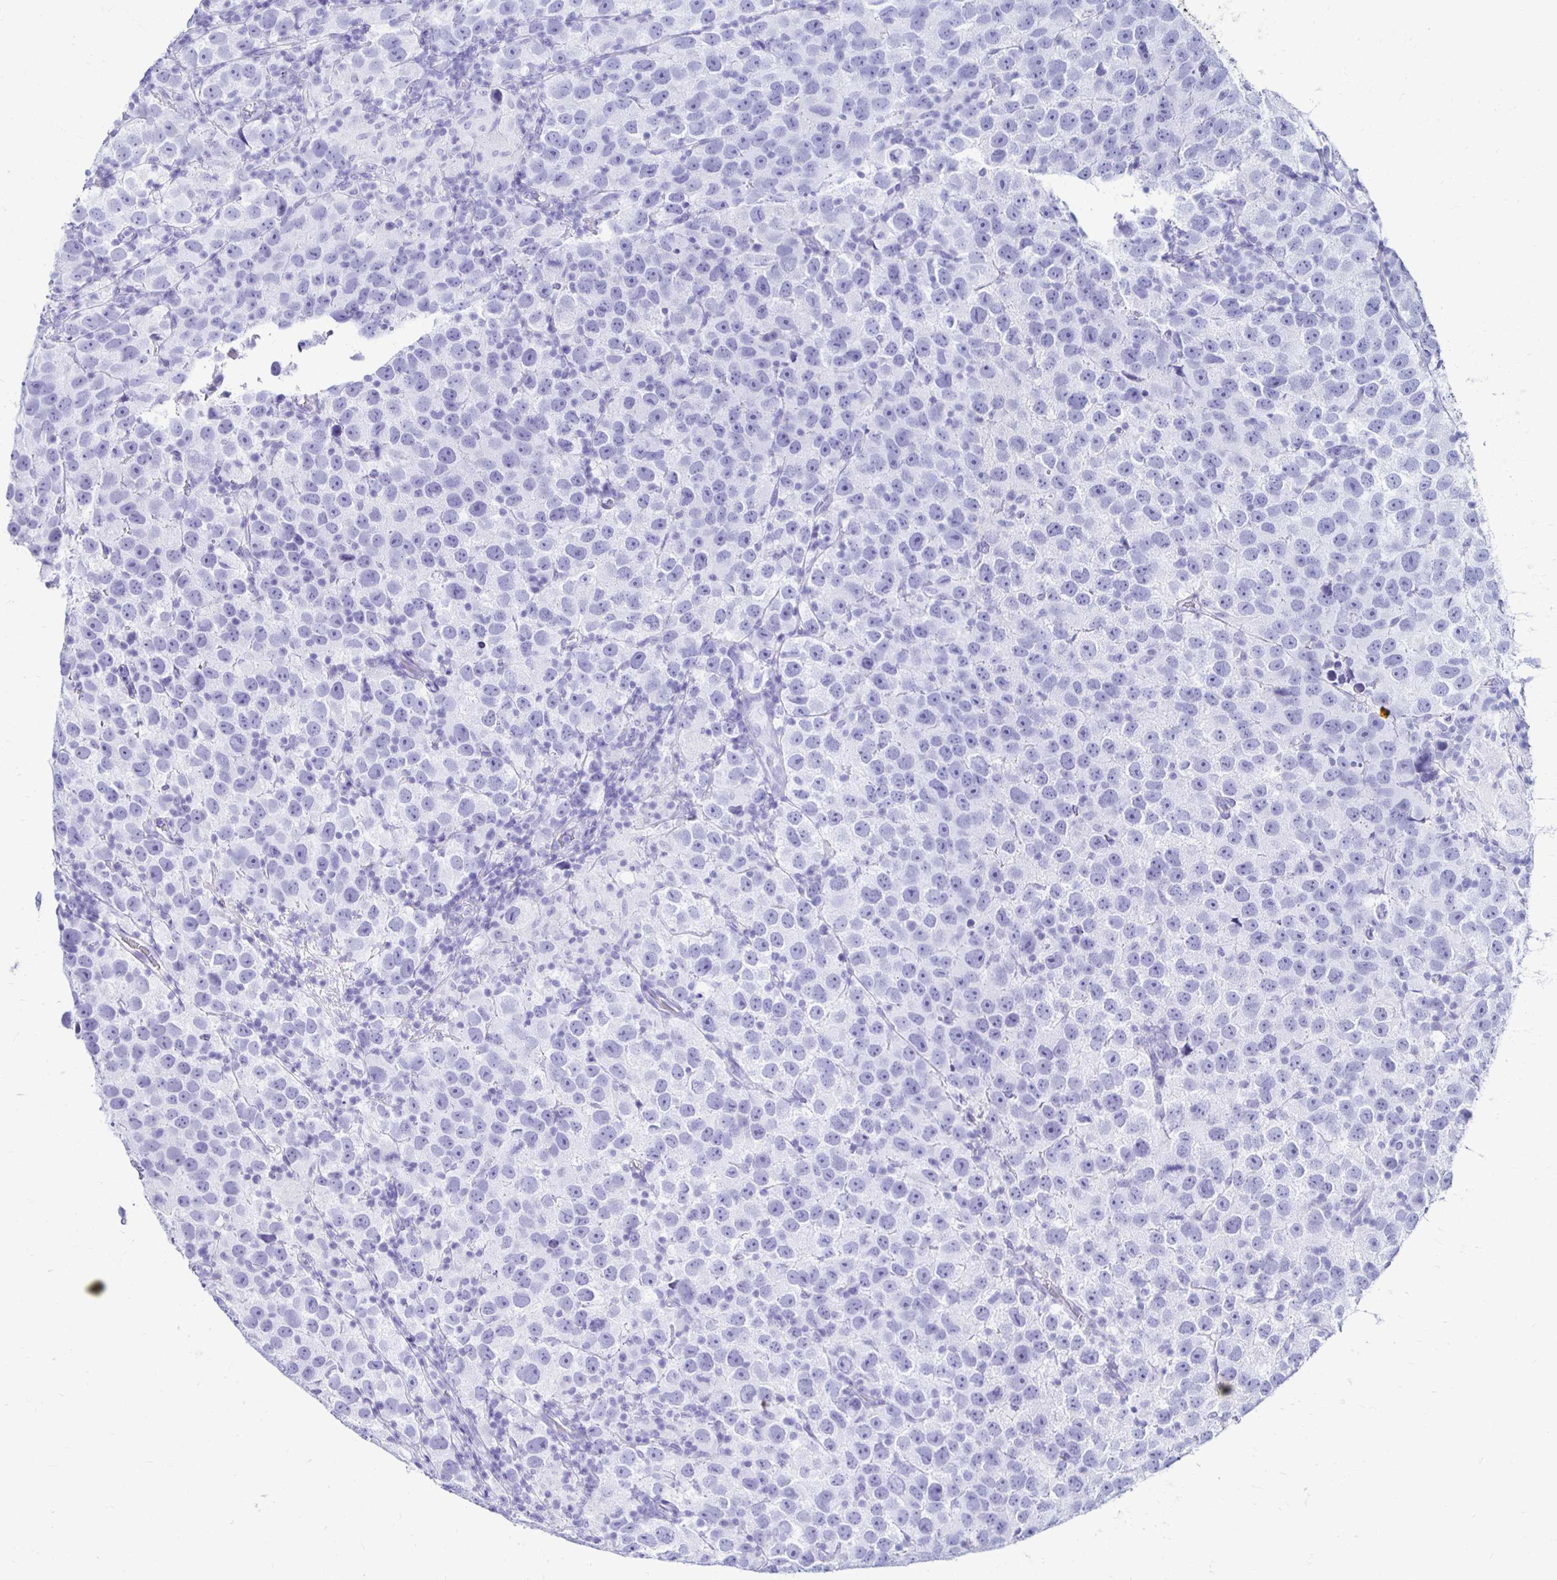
{"staining": {"intensity": "negative", "quantity": "none", "location": "none"}, "tissue": "testis cancer", "cell_type": "Tumor cells", "image_type": "cancer", "snomed": [{"axis": "morphology", "description": "Seminoma, NOS"}, {"axis": "topography", "description": "Testis"}], "caption": "A histopathology image of human testis cancer is negative for staining in tumor cells.", "gene": "CST5", "patient": {"sex": "male", "age": 26}}